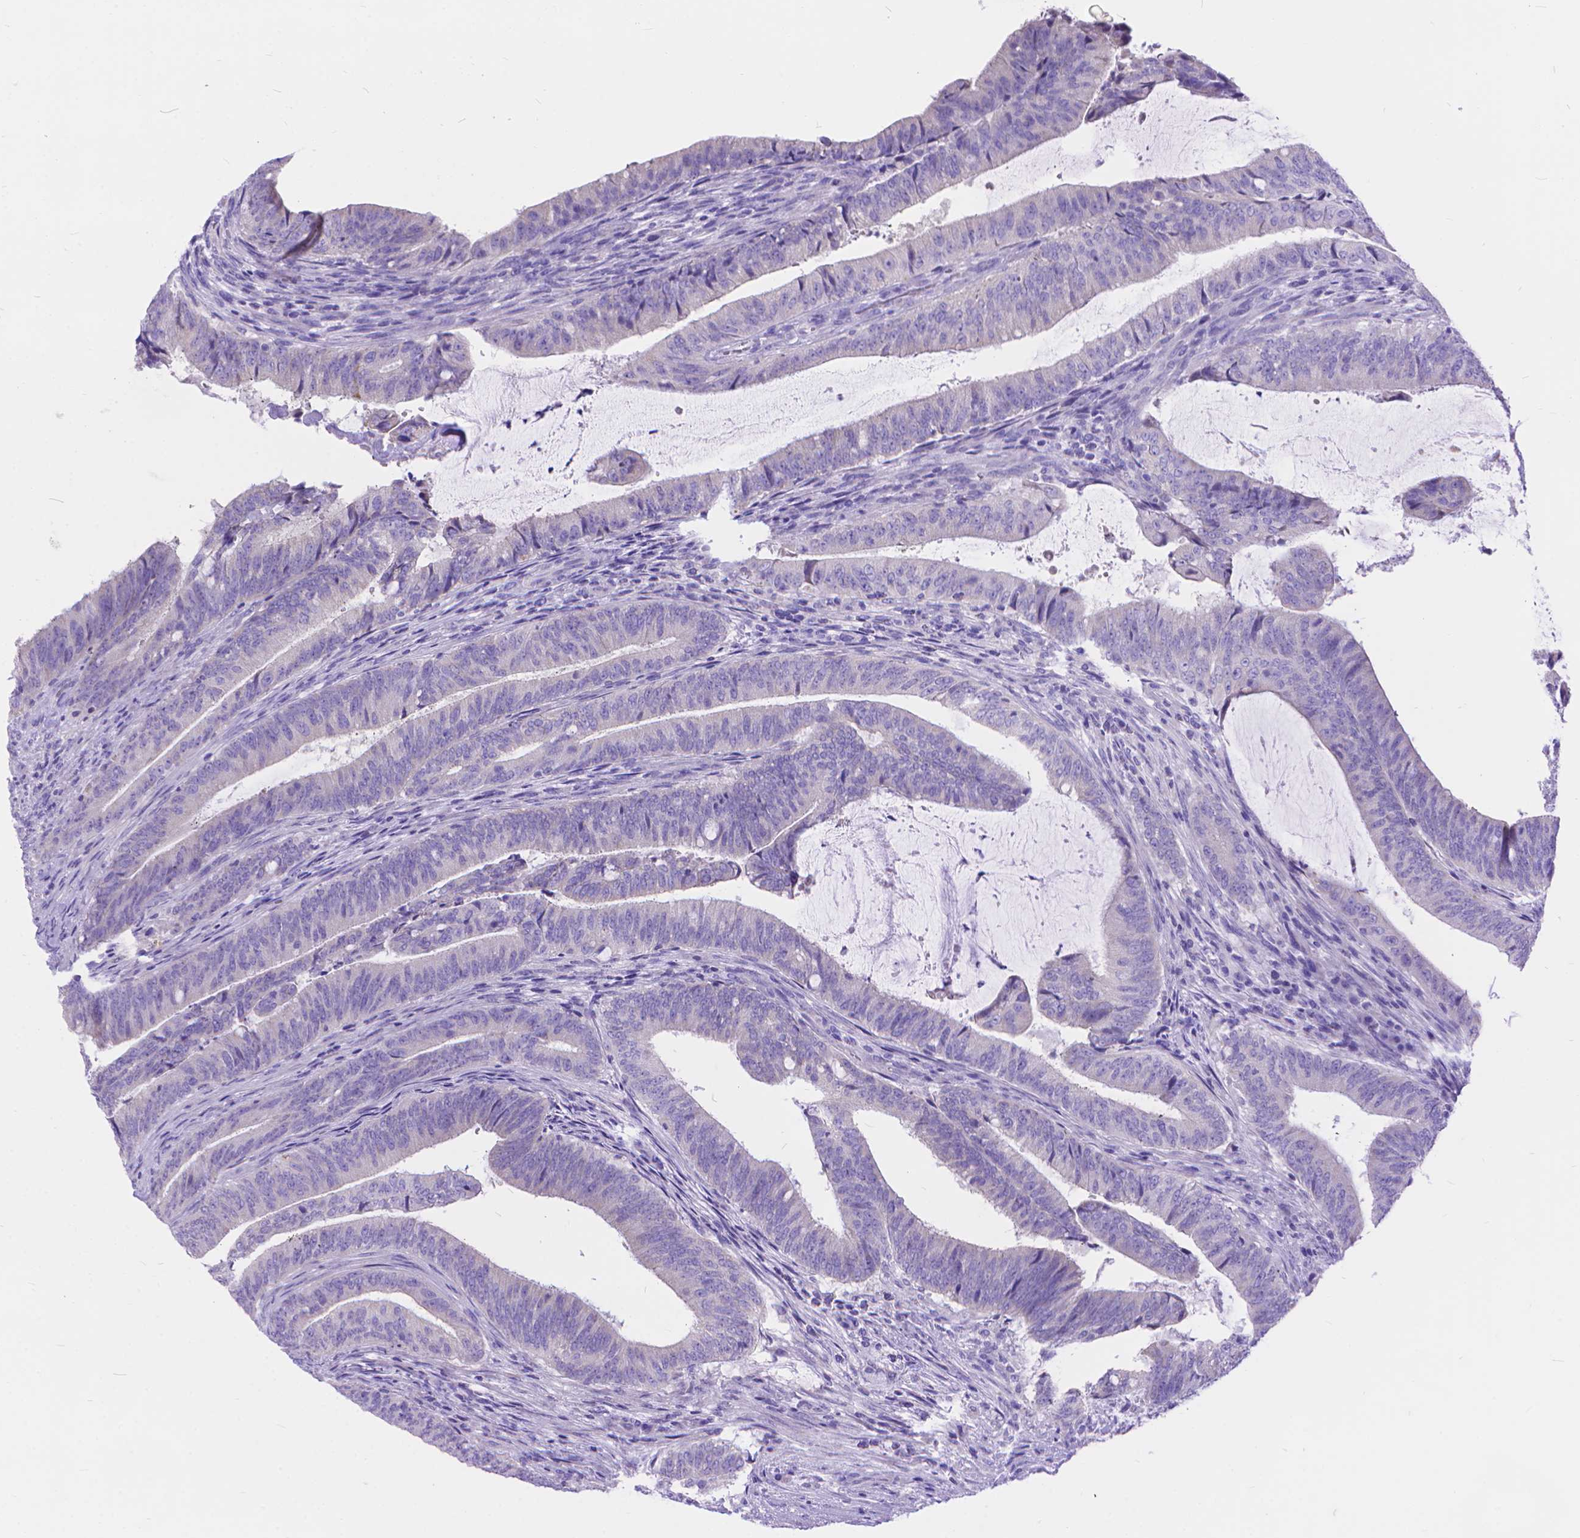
{"staining": {"intensity": "negative", "quantity": "none", "location": "none"}, "tissue": "colorectal cancer", "cell_type": "Tumor cells", "image_type": "cancer", "snomed": [{"axis": "morphology", "description": "Adenocarcinoma, NOS"}, {"axis": "topography", "description": "Colon"}], "caption": "Tumor cells show no significant expression in adenocarcinoma (colorectal).", "gene": "DHRS2", "patient": {"sex": "female", "age": 43}}